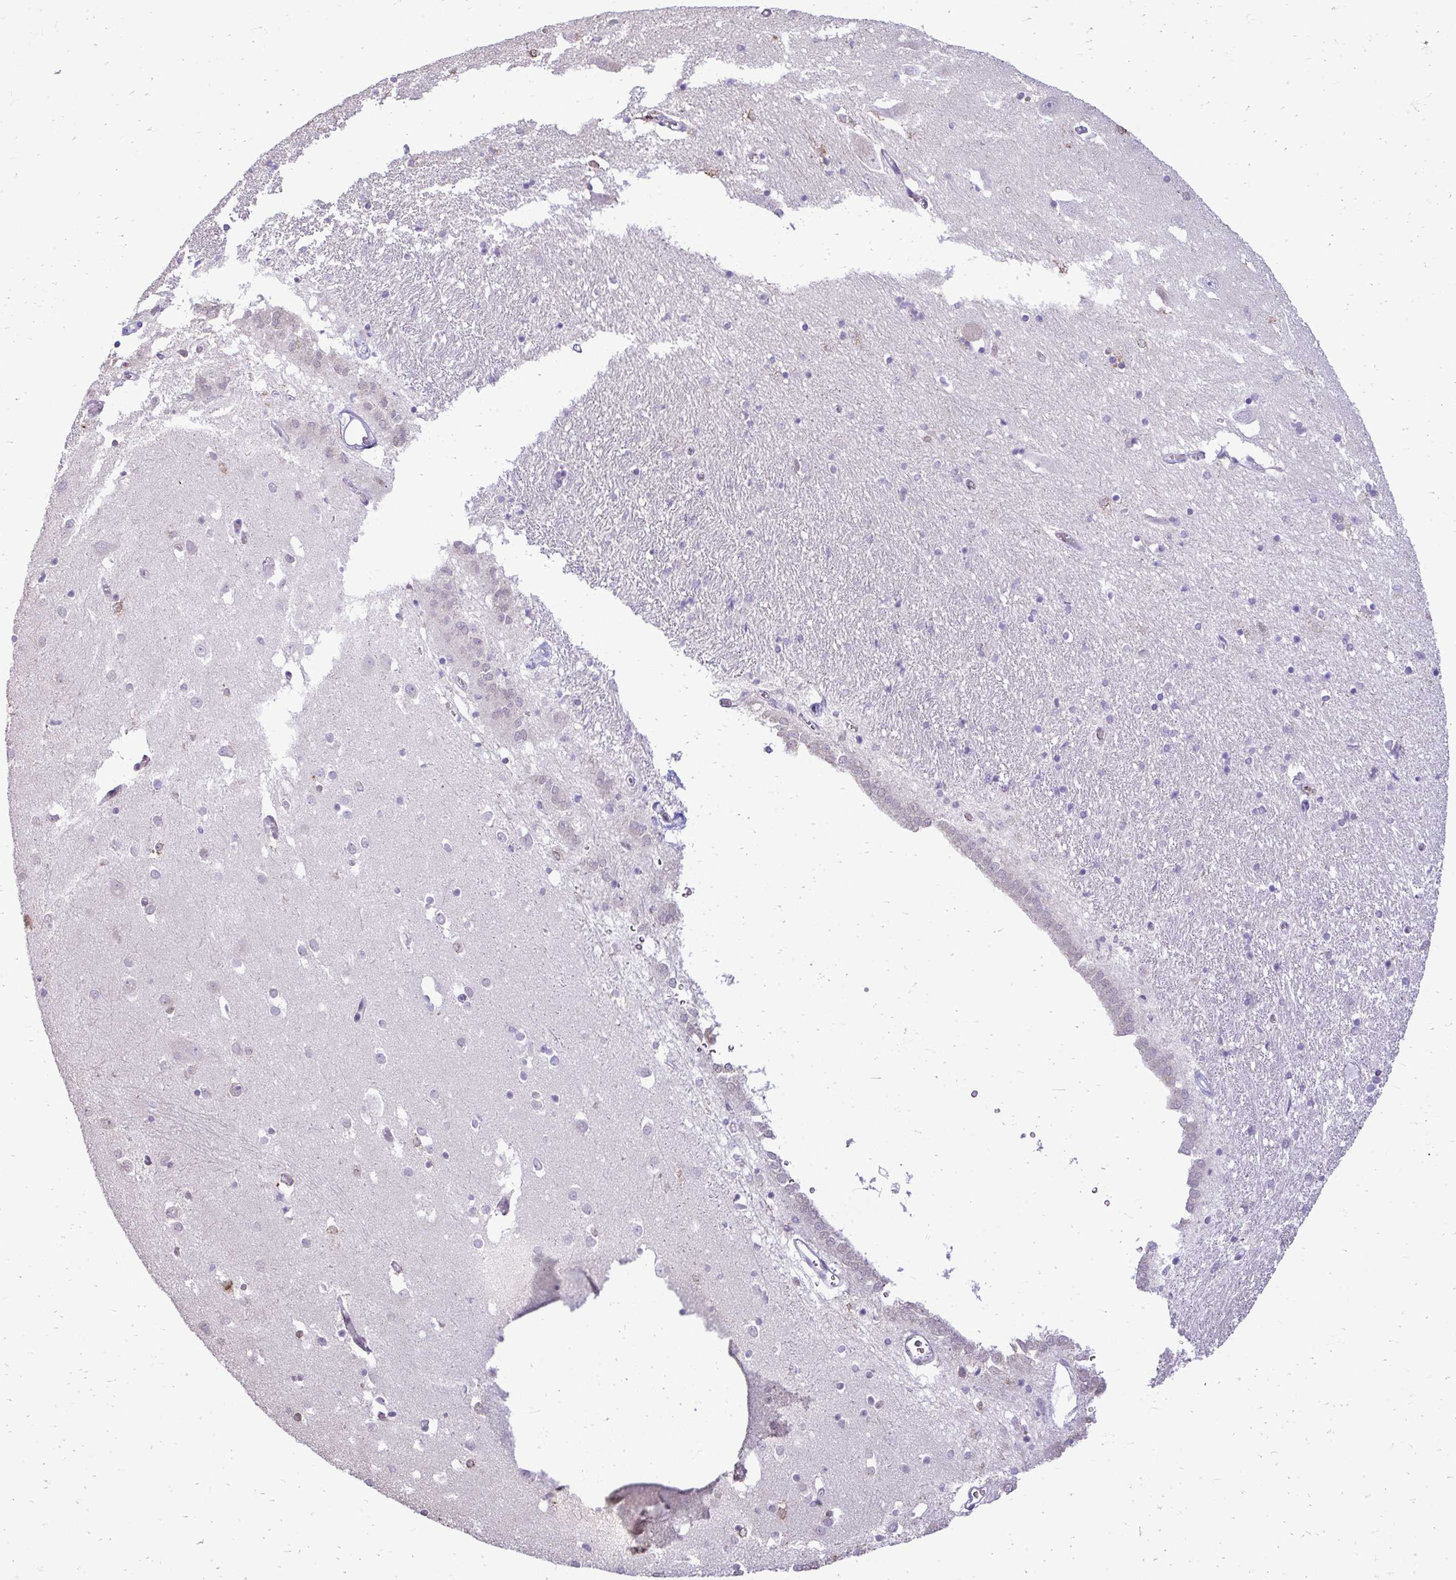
{"staining": {"intensity": "negative", "quantity": "none", "location": "none"}, "tissue": "caudate", "cell_type": "Glial cells", "image_type": "normal", "snomed": [{"axis": "morphology", "description": "Normal tissue, NOS"}, {"axis": "topography", "description": "Lateral ventricle wall"}, {"axis": "topography", "description": "Hippocampus"}], "caption": "Human caudate stained for a protein using immunohistochemistry (IHC) exhibits no positivity in glial cells.", "gene": "NPPA", "patient": {"sex": "female", "age": 63}}